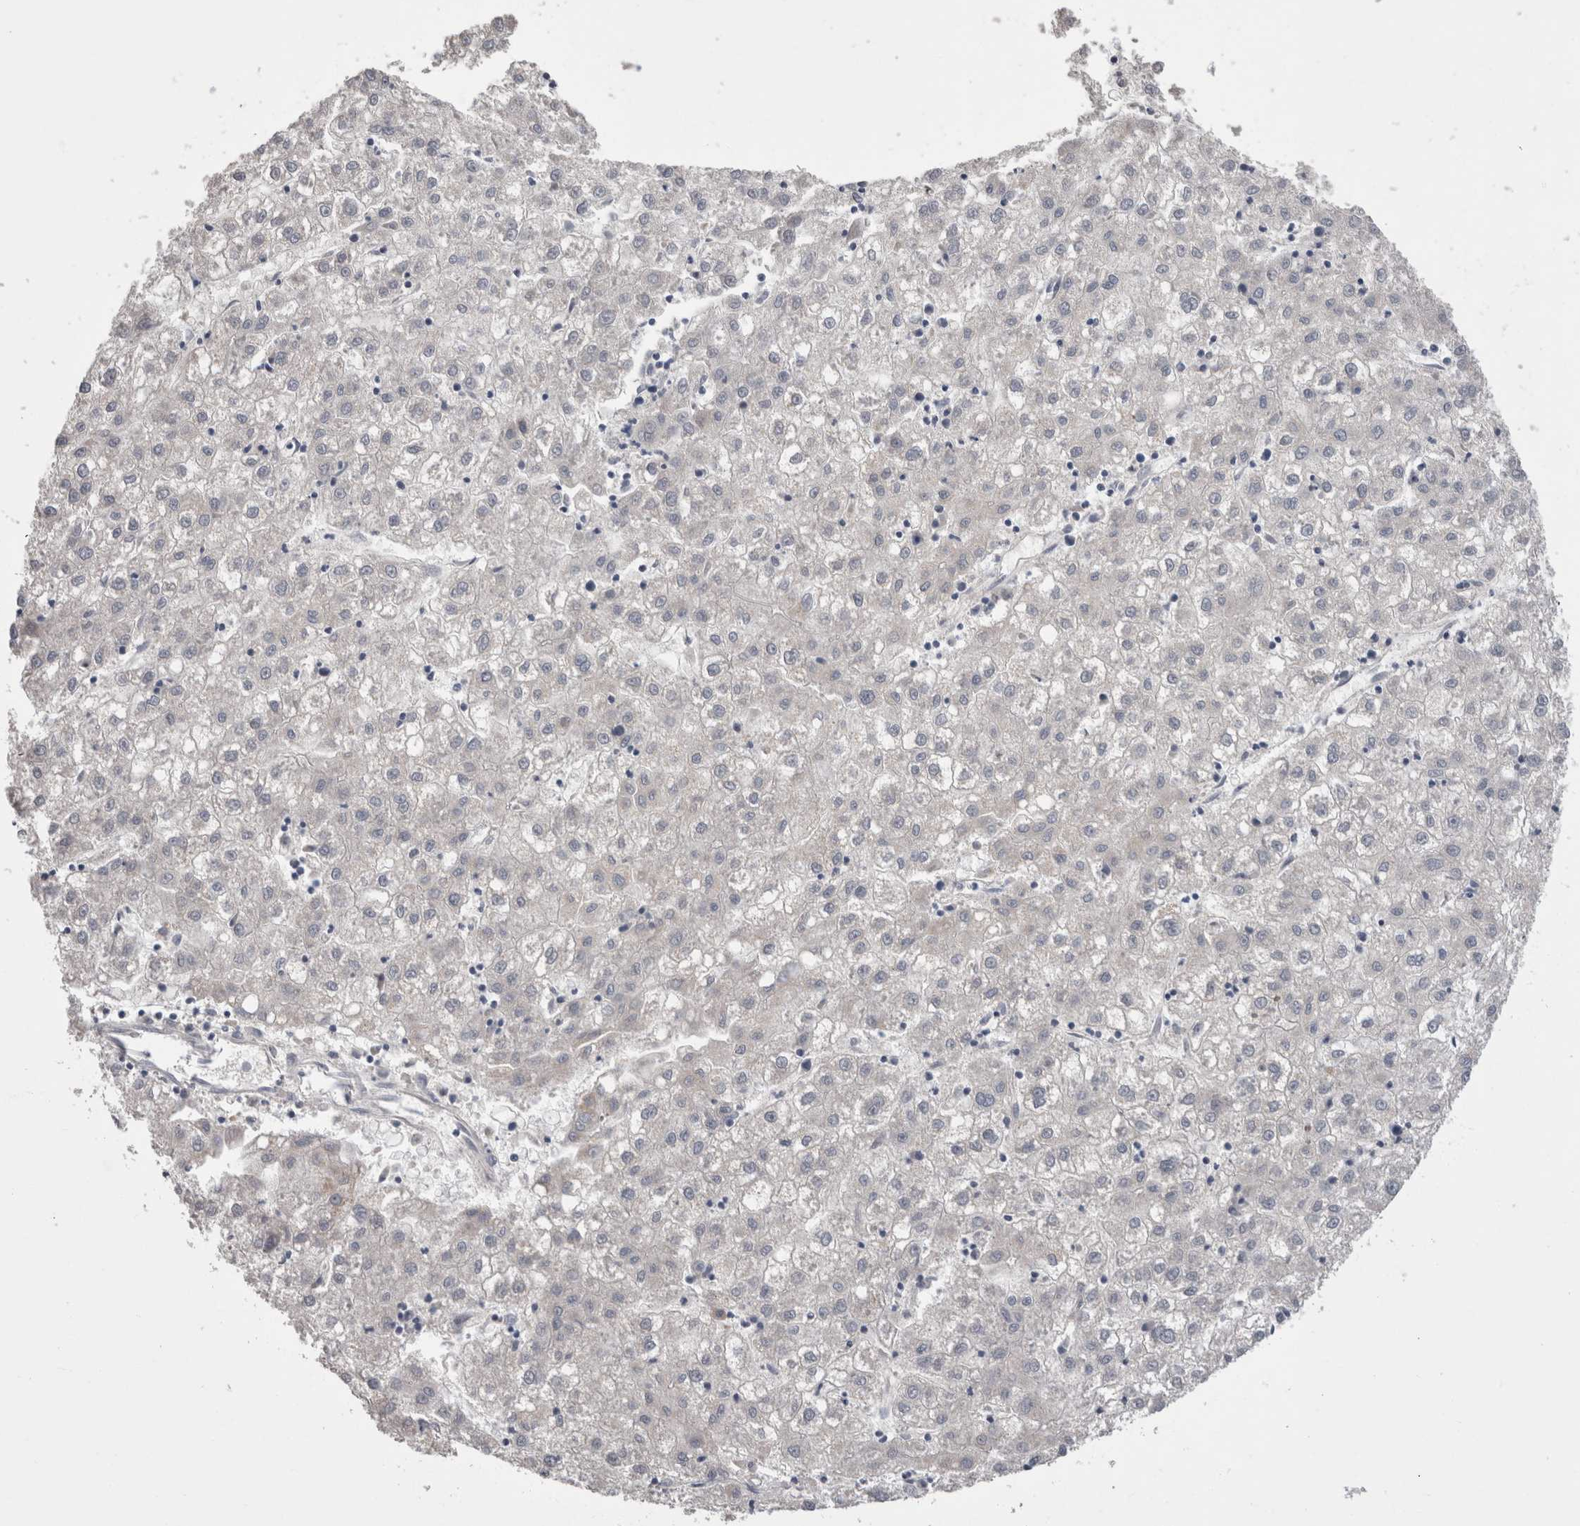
{"staining": {"intensity": "negative", "quantity": "none", "location": "none"}, "tissue": "liver cancer", "cell_type": "Tumor cells", "image_type": "cancer", "snomed": [{"axis": "morphology", "description": "Carcinoma, Hepatocellular, NOS"}, {"axis": "topography", "description": "Liver"}], "caption": "Protein analysis of liver cancer (hepatocellular carcinoma) reveals no significant staining in tumor cells.", "gene": "DCTN6", "patient": {"sex": "male", "age": 72}}